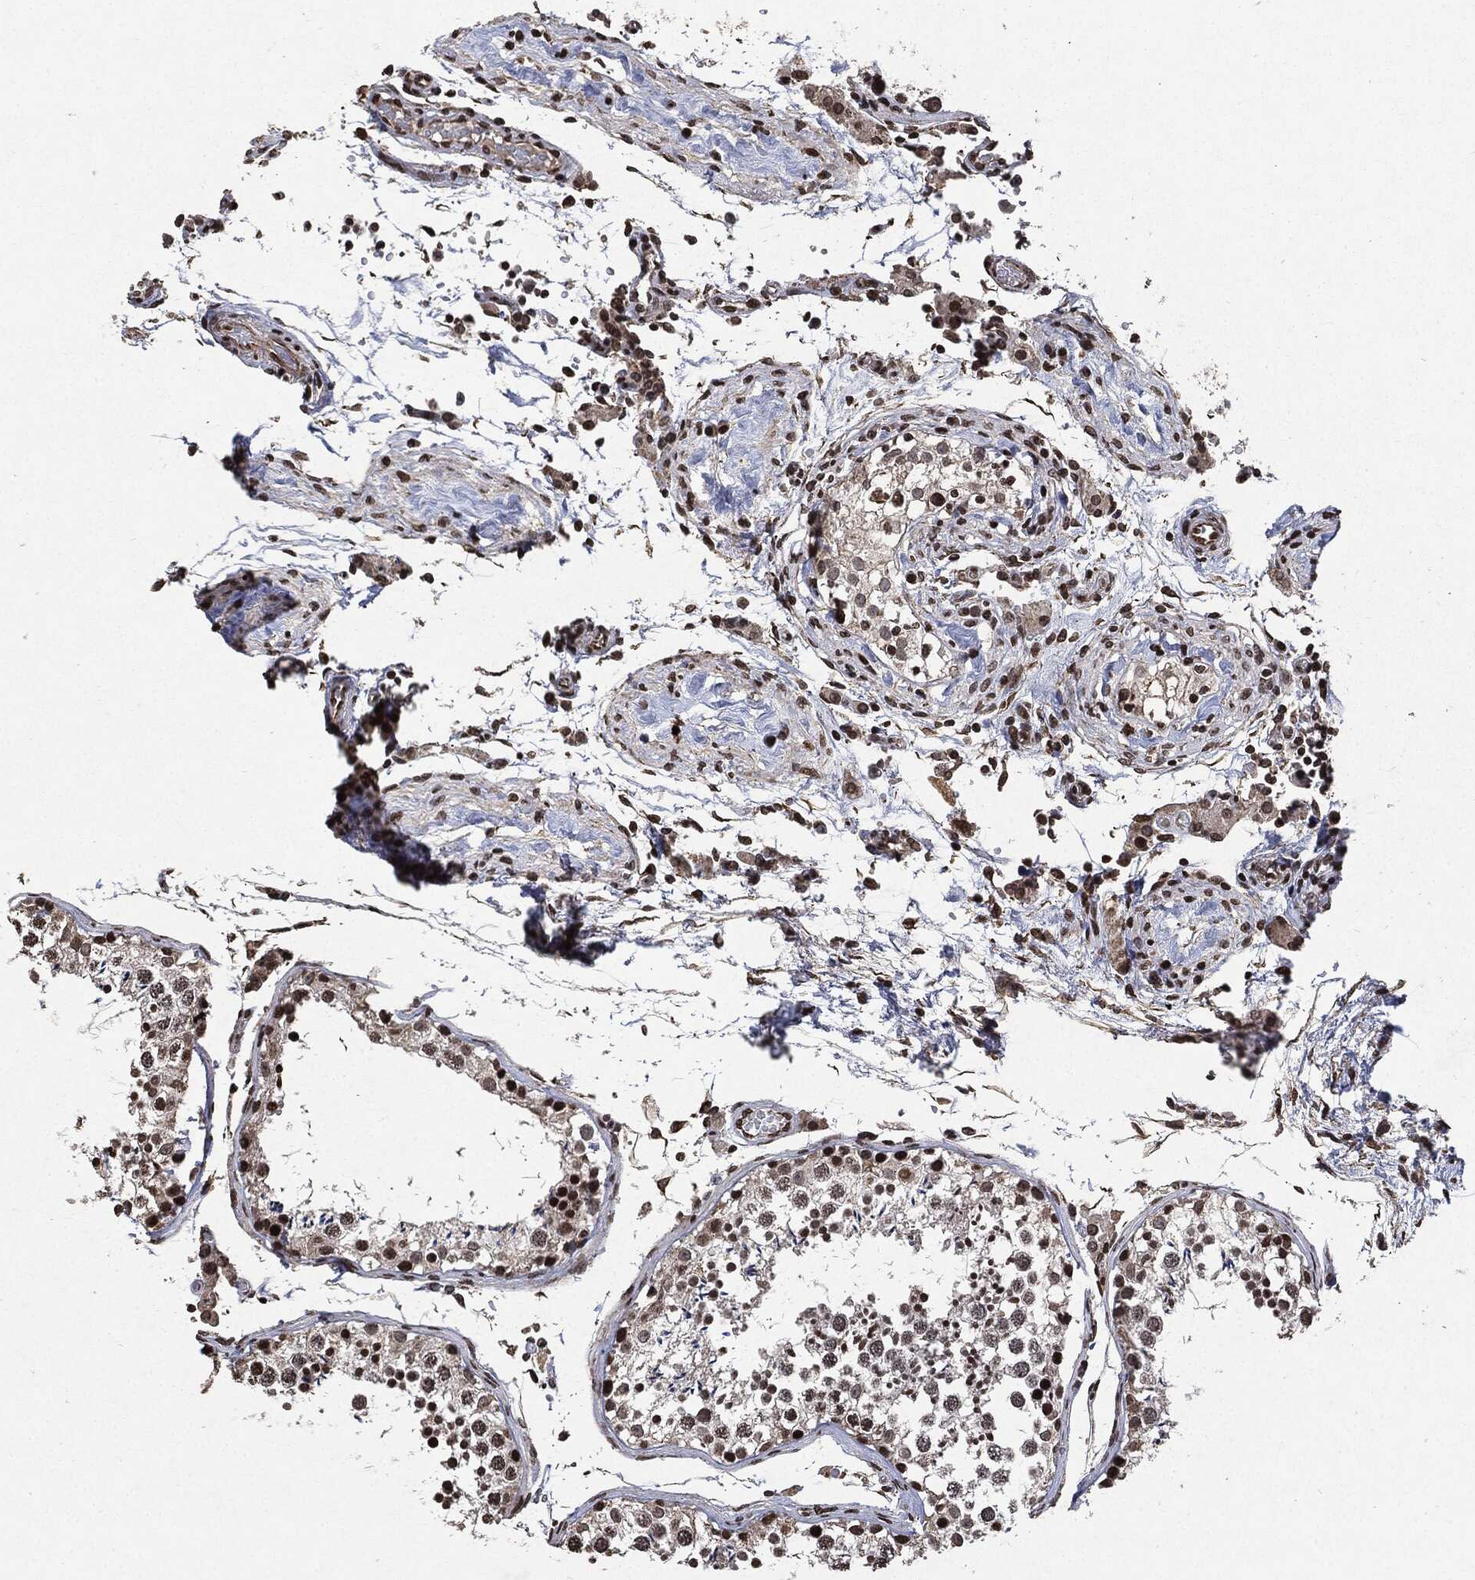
{"staining": {"intensity": "strong", "quantity": "<25%", "location": "nuclear"}, "tissue": "testis", "cell_type": "Cells in seminiferous ducts", "image_type": "normal", "snomed": [{"axis": "morphology", "description": "Normal tissue, NOS"}, {"axis": "topography", "description": "Testis"}], "caption": "A medium amount of strong nuclear expression is seen in about <25% of cells in seminiferous ducts in normal testis.", "gene": "JUN", "patient": {"sex": "male", "age": 29}}